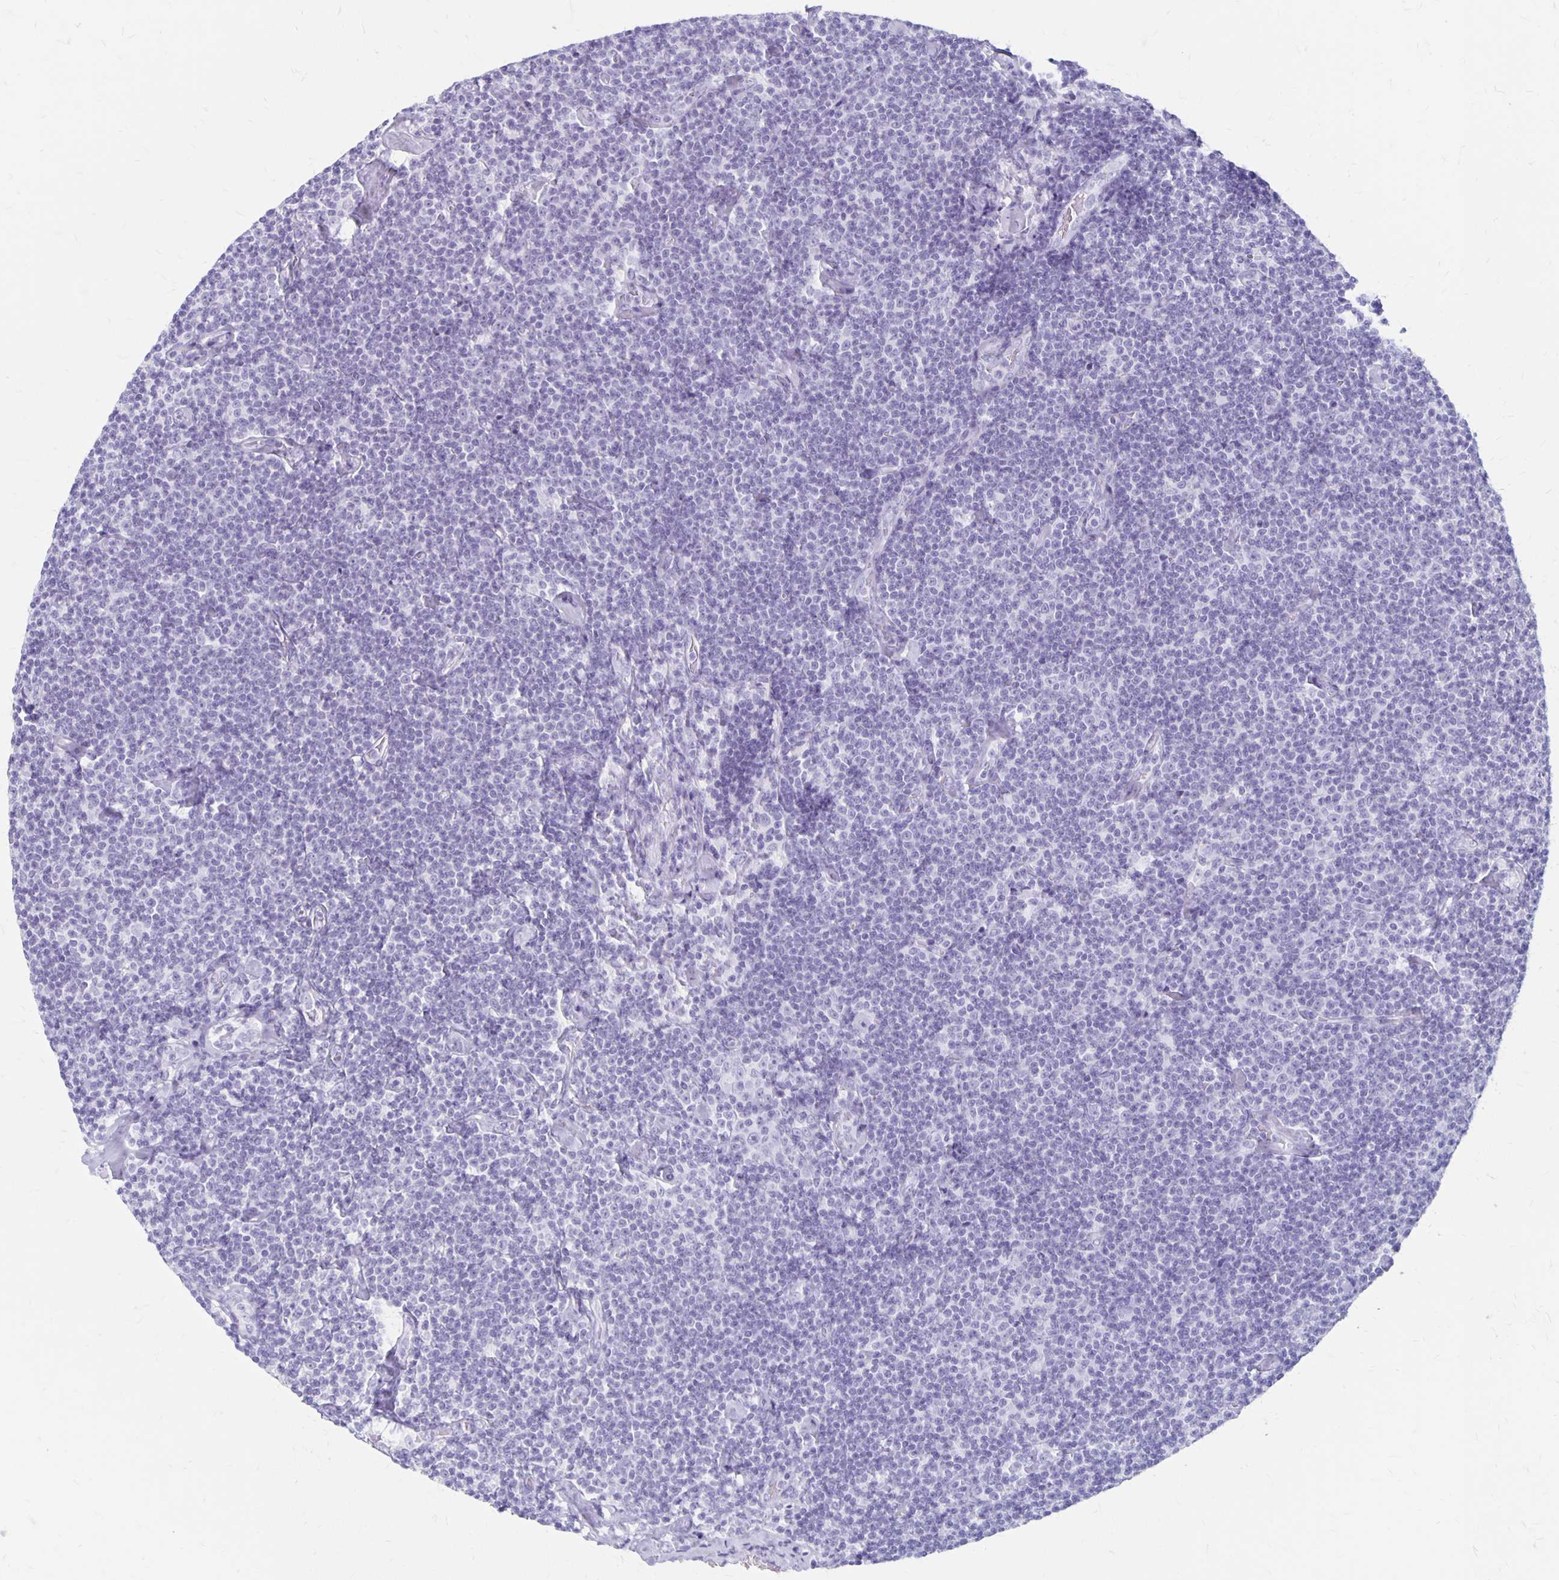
{"staining": {"intensity": "negative", "quantity": "none", "location": "none"}, "tissue": "lymphoma", "cell_type": "Tumor cells", "image_type": "cancer", "snomed": [{"axis": "morphology", "description": "Malignant lymphoma, non-Hodgkin's type, Low grade"}, {"axis": "topography", "description": "Lymph node"}], "caption": "Immunohistochemistry (IHC) photomicrograph of malignant lymphoma, non-Hodgkin's type (low-grade) stained for a protein (brown), which demonstrates no positivity in tumor cells. (DAB (3,3'-diaminobenzidine) immunohistochemistry (IHC), high magnification).", "gene": "MAGEC2", "patient": {"sex": "male", "age": 81}}